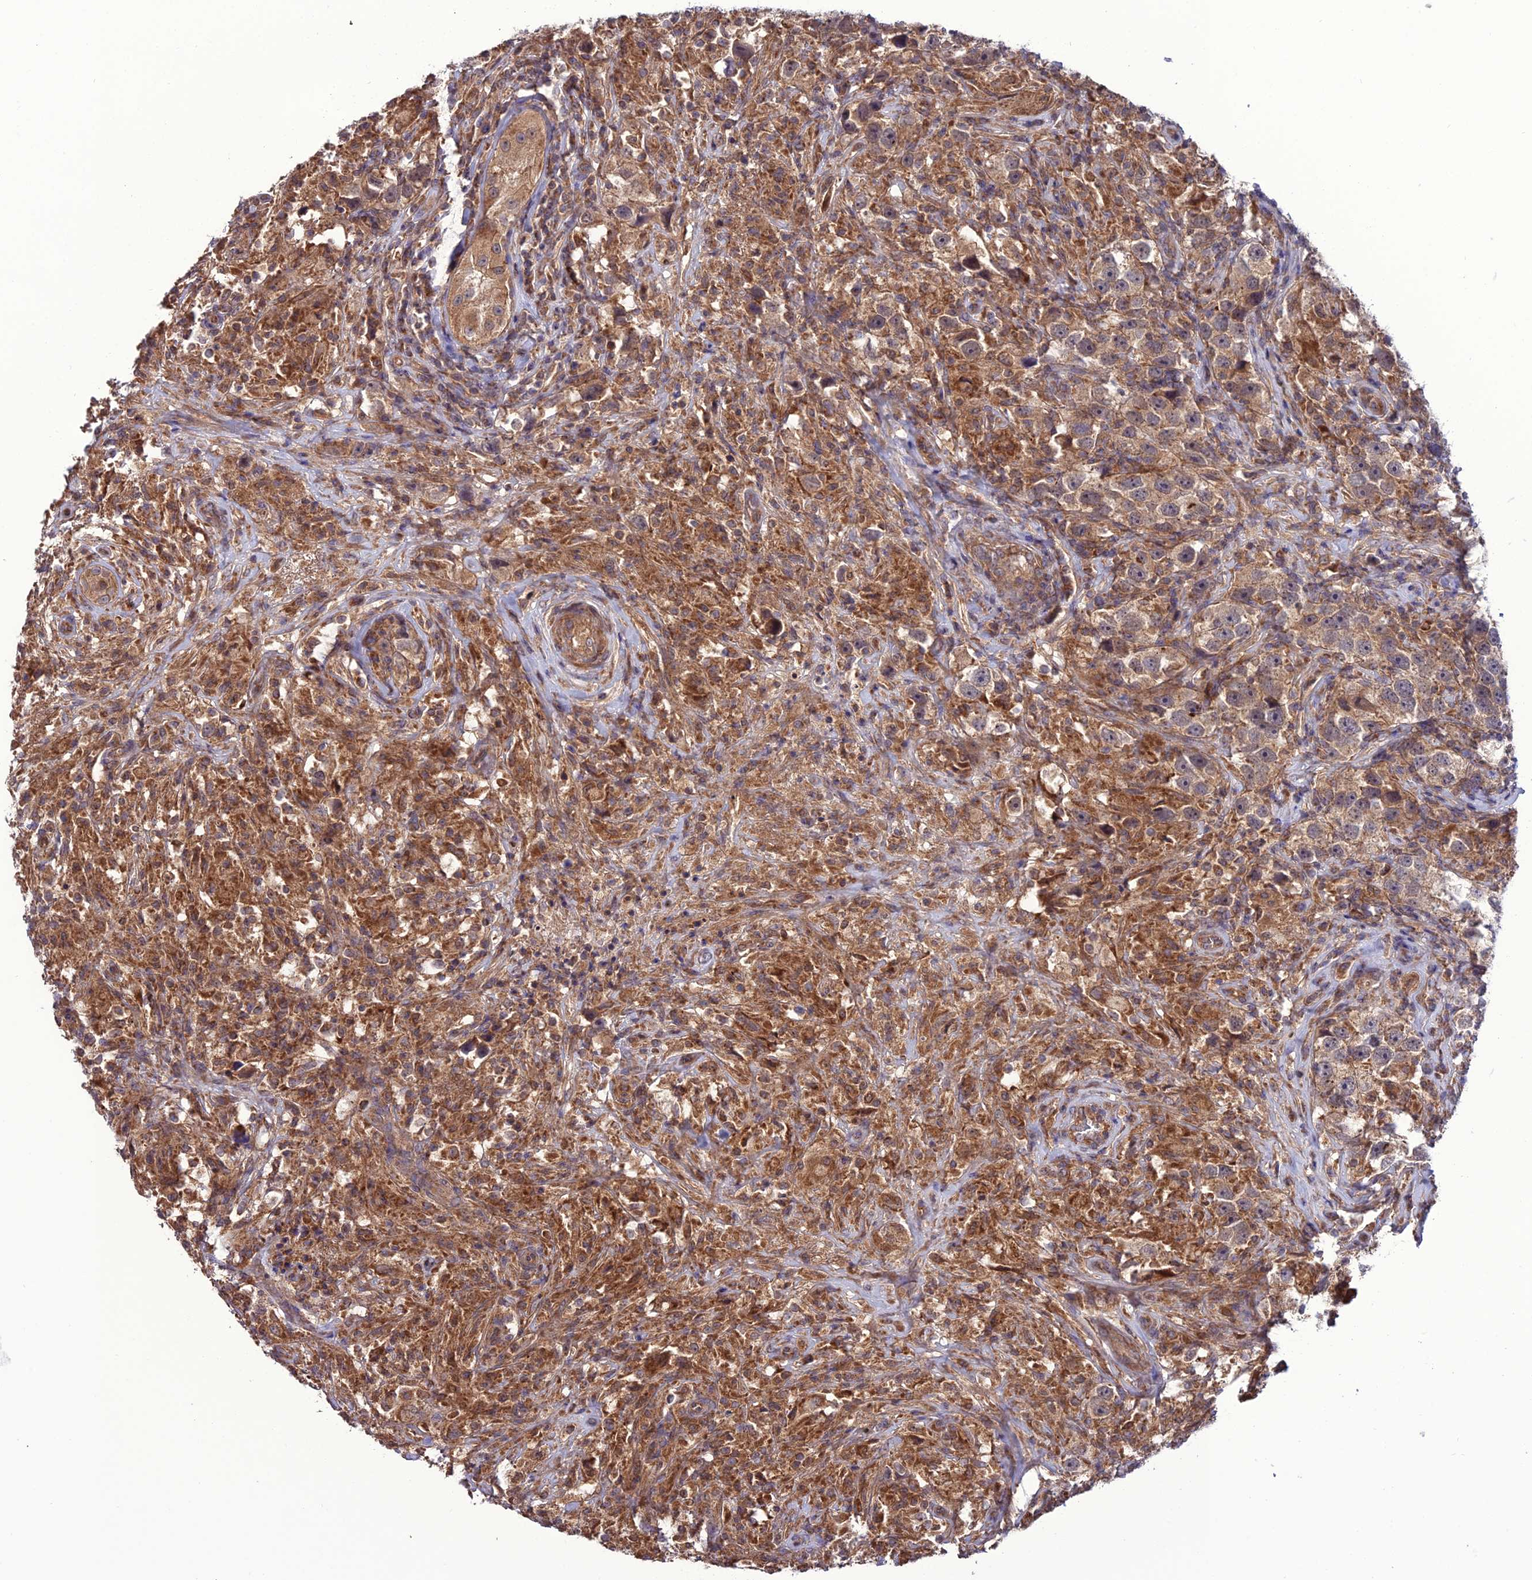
{"staining": {"intensity": "moderate", "quantity": ">75%", "location": "cytoplasmic/membranous"}, "tissue": "testis cancer", "cell_type": "Tumor cells", "image_type": "cancer", "snomed": [{"axis": "morphology", "description": "Seminoma, NOS"}, {"axis": "topography", "description": "Testis"}], "caption": "Immunohistochemical staining of testis cancer displays medium levels of moderate cytoplasmic/membranous protein positivity in approximately >75% of tumor cells. (Brightfield microscopy of DAB IHC at high magnification).", "gene": "PPIL3", "patient": {"sex": "male", "age": 49}}